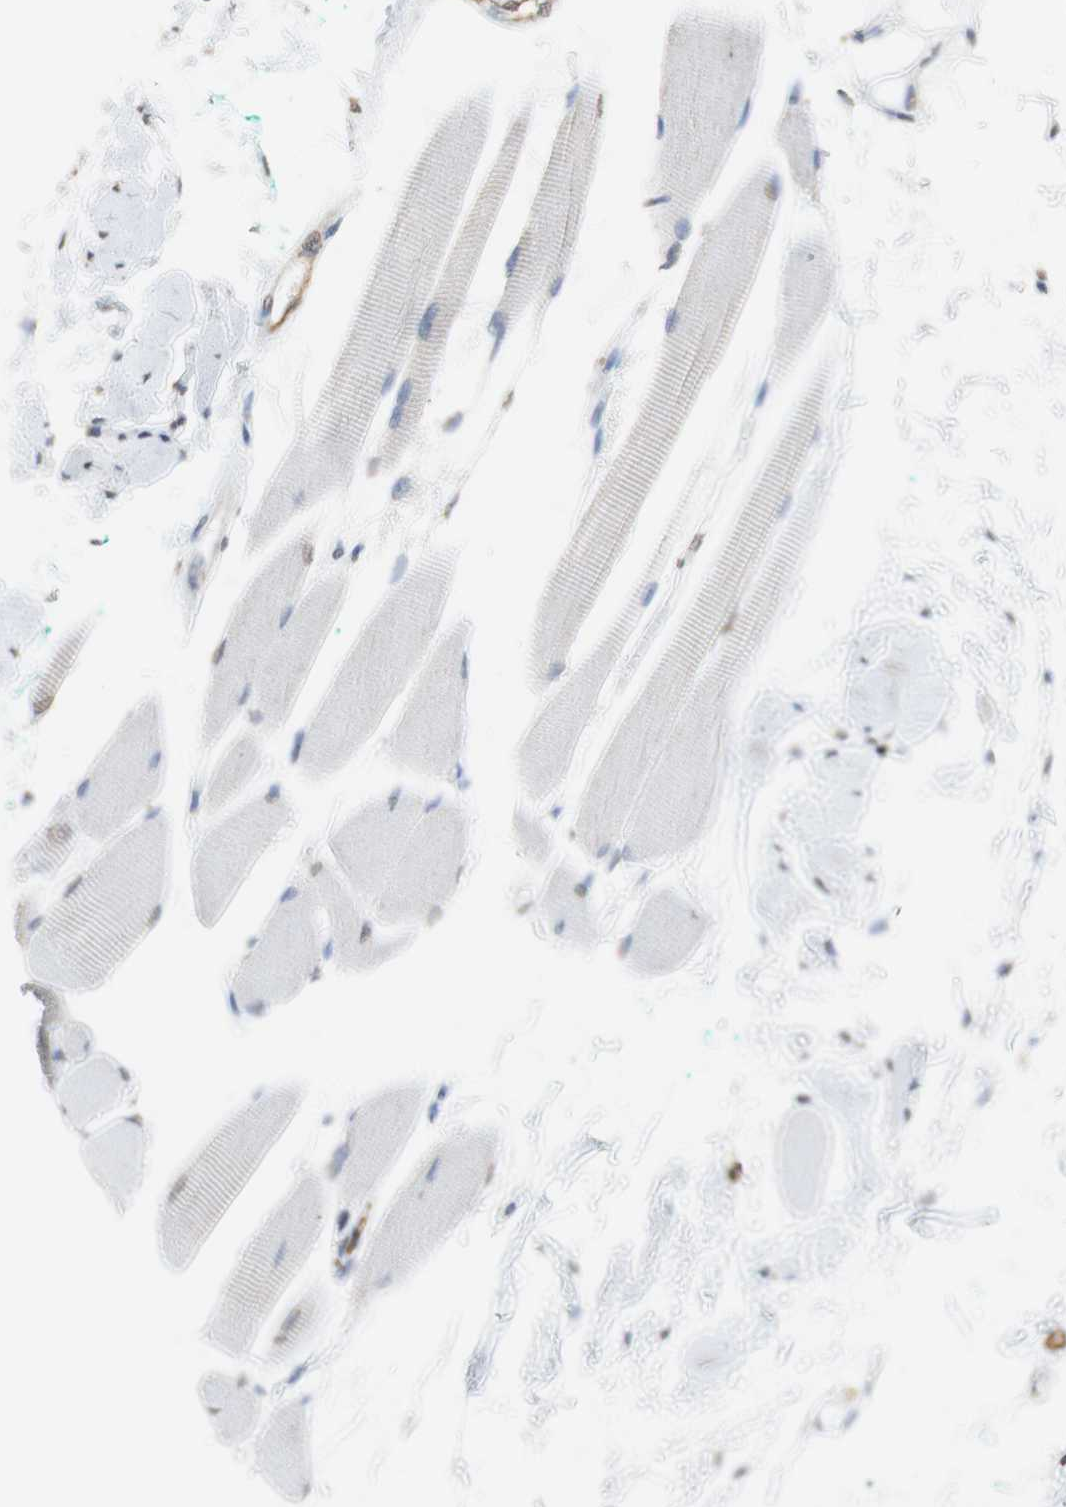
{"staining": {"intensity": "weak", "quantity": "25%-75%", "location": "cytoplasmic/membranous"}, "tissue": "skeletal muscle", "cell_type": "Myocytes", "image_type": "normal", "snomed": [{"axis": "morphology", "description": "Normal tissue, NOS"}, {"axis": "topography", "description": "Skeletal muscle"}, {"axis": "topography", "description": "Oral tissue"}, {"axis": "topography", "description": "Peripheral nerve tissue"}], "caption": "This is a photomicrograph of immunohistochemistry staining of unremarkable skeletal muscle, which shows weak expression in the cytoplasmic/membranous of myocytes.", "gene": "L1CAM", "patient": {"sex": "female", "age": 84}}